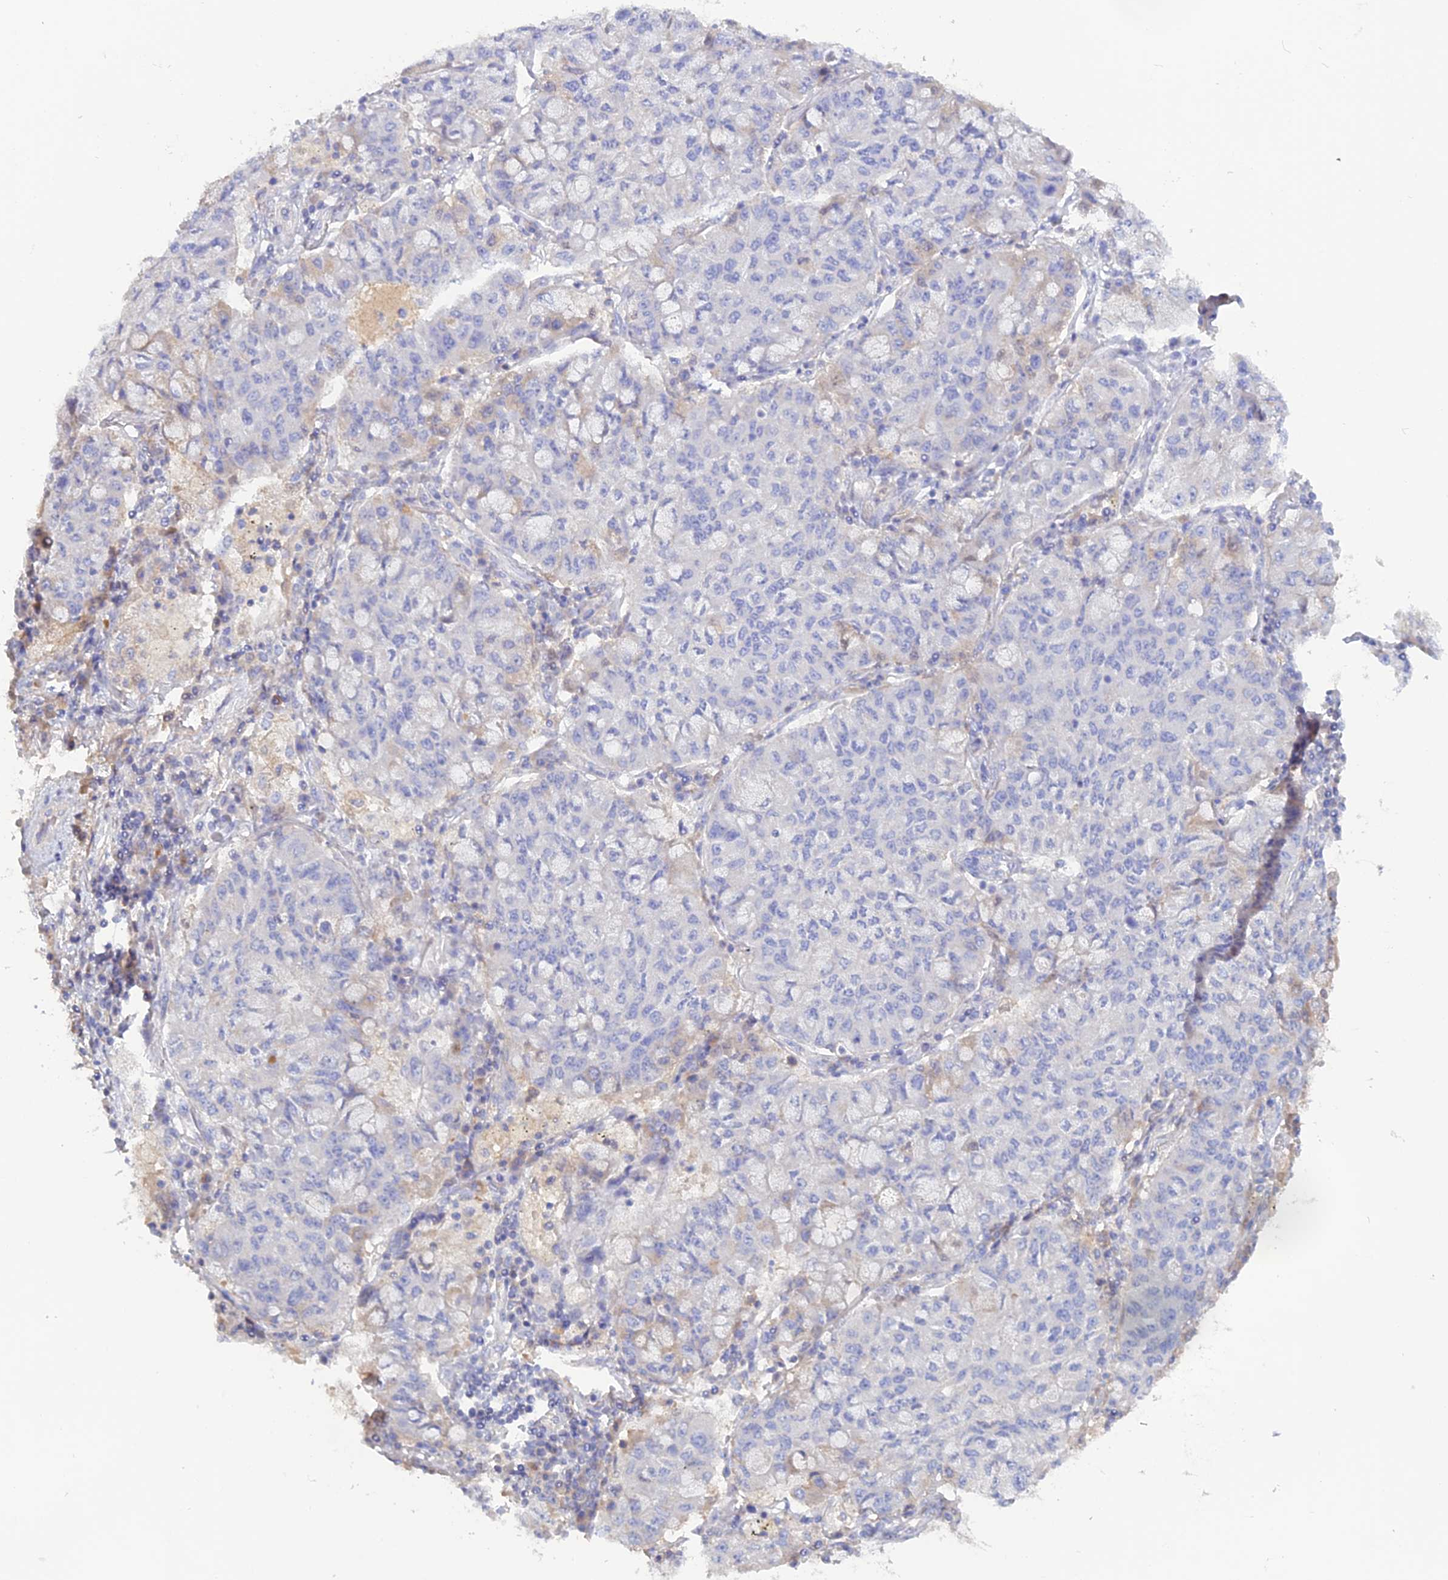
{"staining": {"intensity": "negative", "quantity": "none", "location": "none"}, "tissue": "lung cancer", "cell_type": "Tumor cells", "image_type": "cancer", "snomed": [{"axis": "morphology", "description": "Squamous cell carcinoma, NOS"}, {"axis": "topography", "description": "Lung"}], "caption": "A photomicrograph of squamous cell carcinoma (lung) stained for a protein exhibits no brown staining in tumor cells.", "gene": "ADGRA1", "patient": {"sex": "male", "age": 74}}